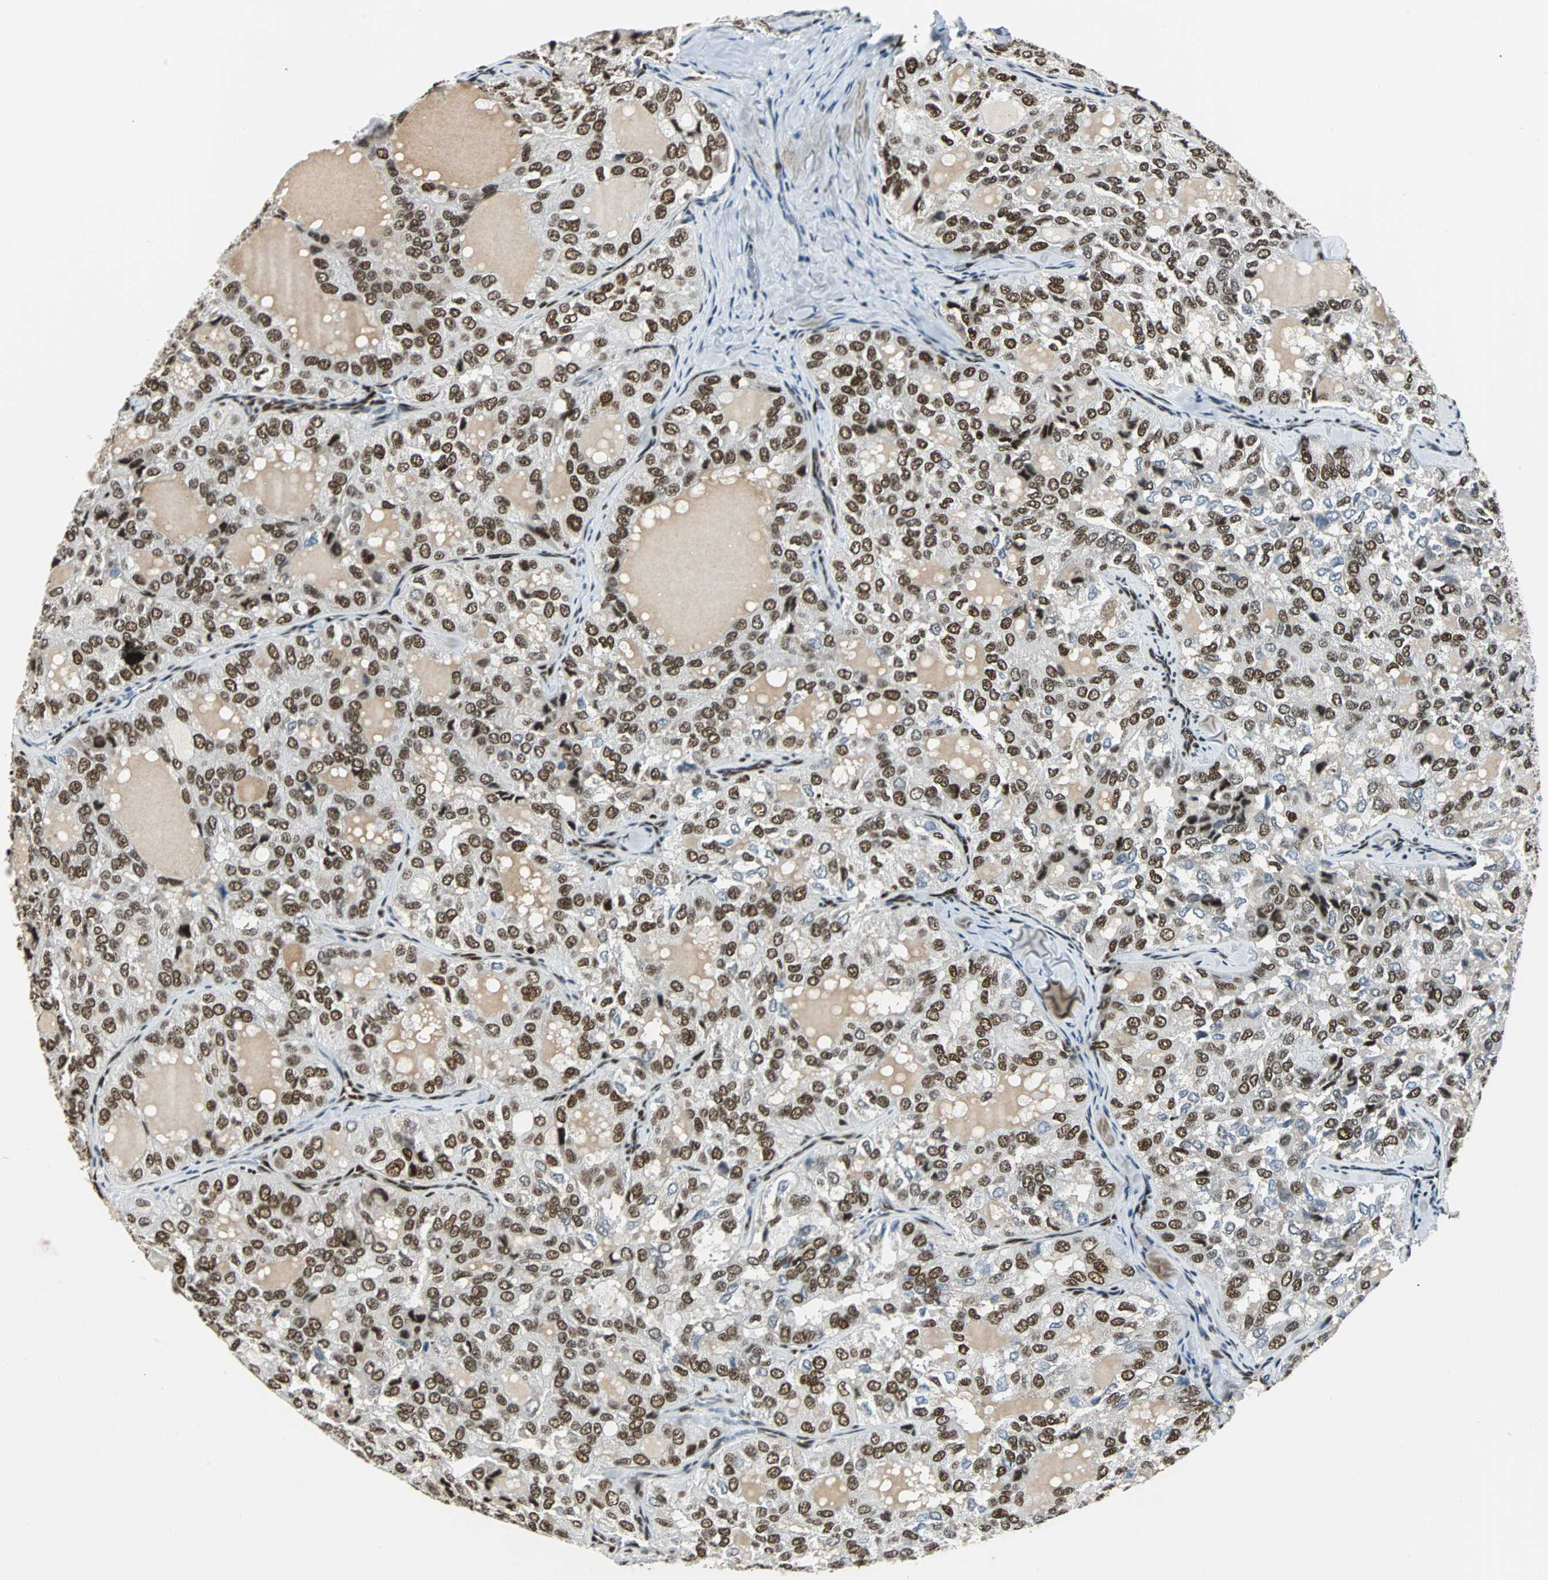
{"staining": {"intensity": "strong", "quantity": "25%-75%", "location": "nuclear"}, "tissue": "thyroid cancer", "cell_type": "Tumor cells", "image_type": "cancer", "snomed": [{"axis": "morphology", "description": "Follicular adenoma carcinoma, NOS"}, {"axis": "topography", "description": "Thyroid gland"}], "caption": "Immunohistochemical staining of human thyroid cancer demonstrates strong nuclear protein positivity in approximately 25%-75% of tumor cells. The staining is performed using DAB brown chromogen to label protein expression. The nuclei are counter-stained blue using hematoxylin.", "gene": "XRCC4", "patient": {"sex": "male", "age": 75}}